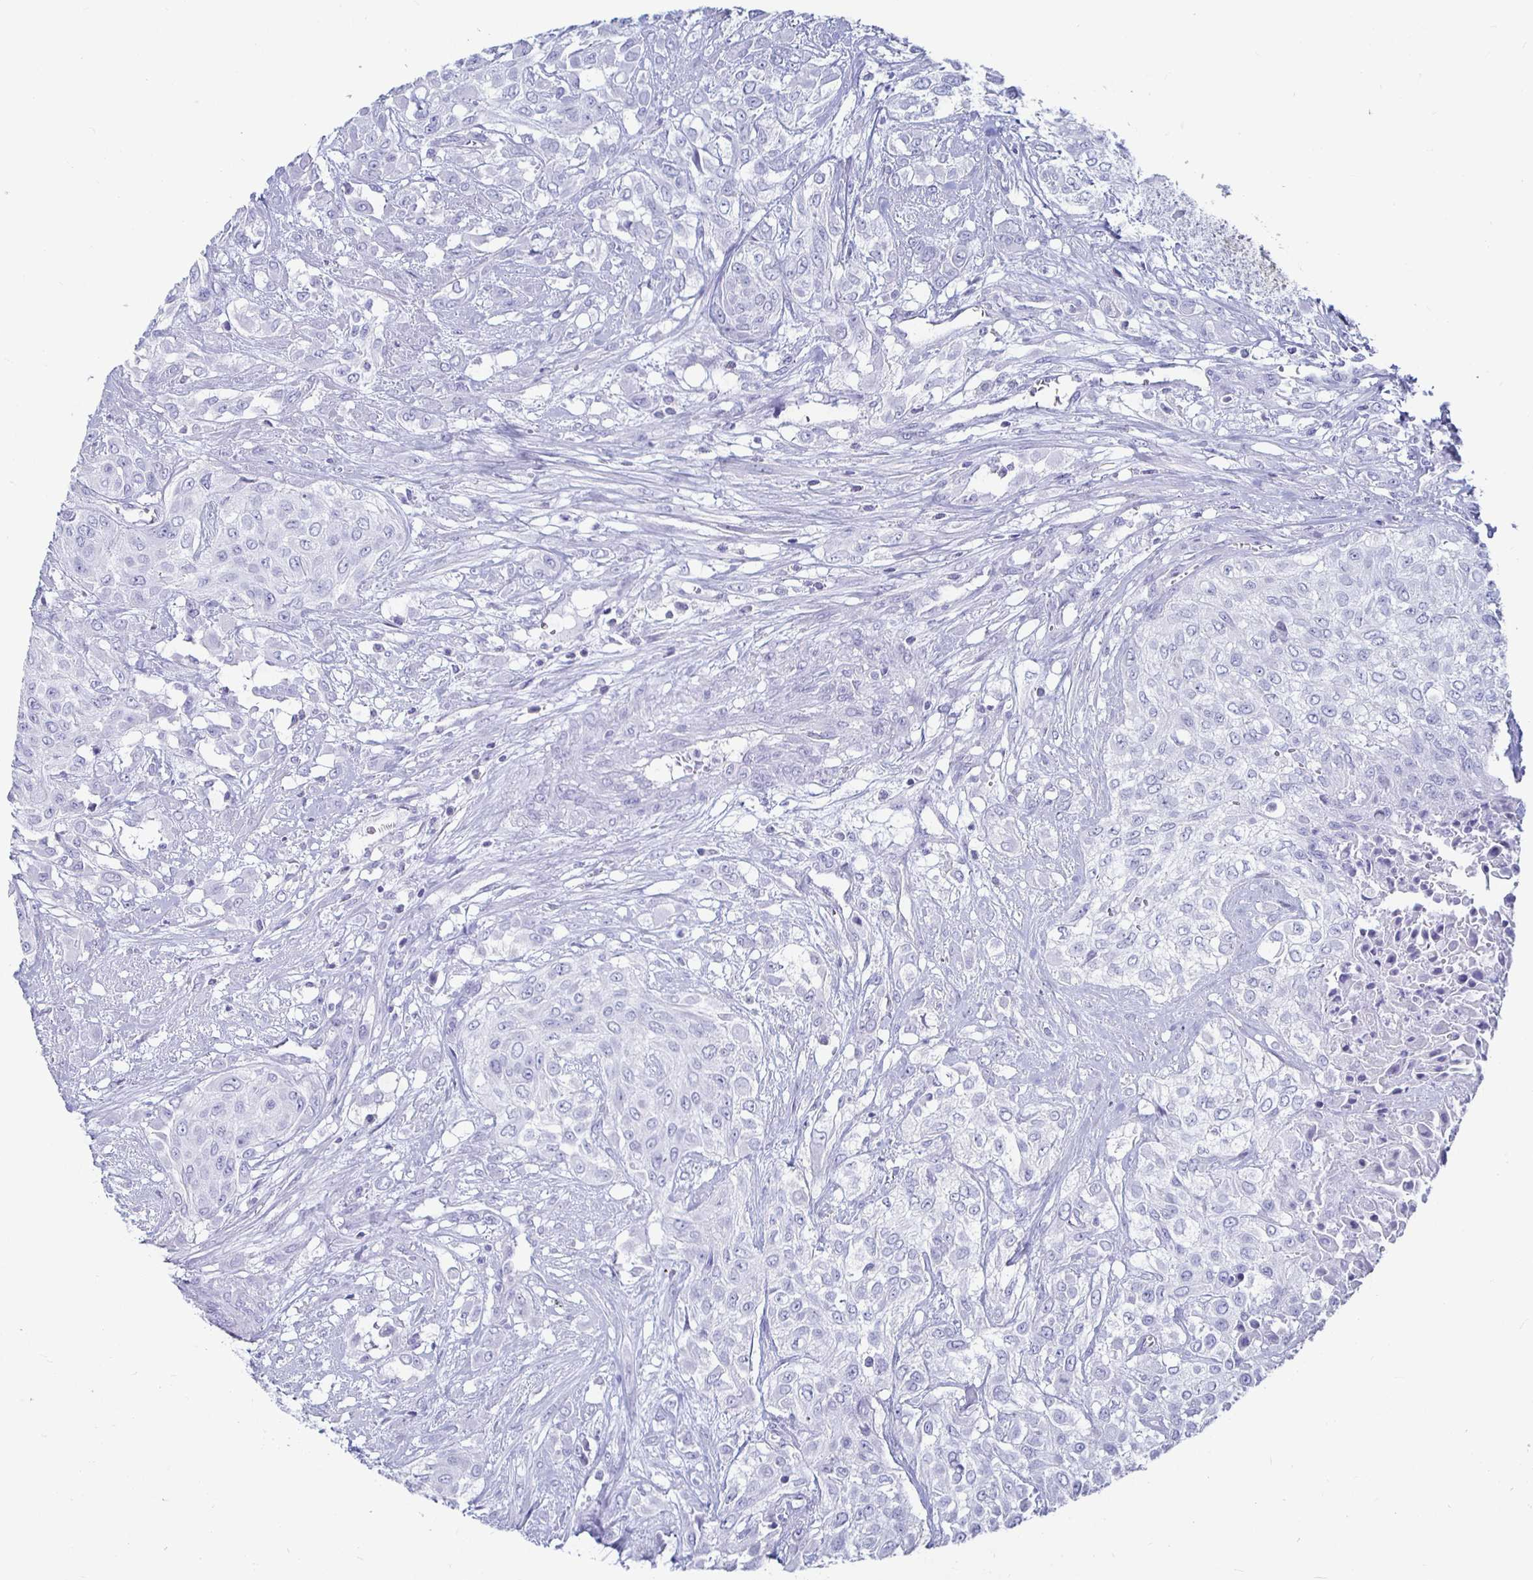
{"staining": {"intensity": "negative", "quantity": "none", "location": "none"}, "tissue": "urothelial cancer", "cell_type": "Tumor cells", "image_type": "cancer", "snomed": [{"axis": "morphology", "description": "Urothelial carcinoma, High grade"}, {"axis": "topography", "description": "Urinary bladder"}], "caption": "Histopathology image shows no protein positivity in tumor cells of urothelial cancer tissue. (DAB immunohistochemistry (IHC) visualized using brightfield microscopy, high magnification).", "gene": "CA9", "patient": {"sex": "male", "age": 57}}